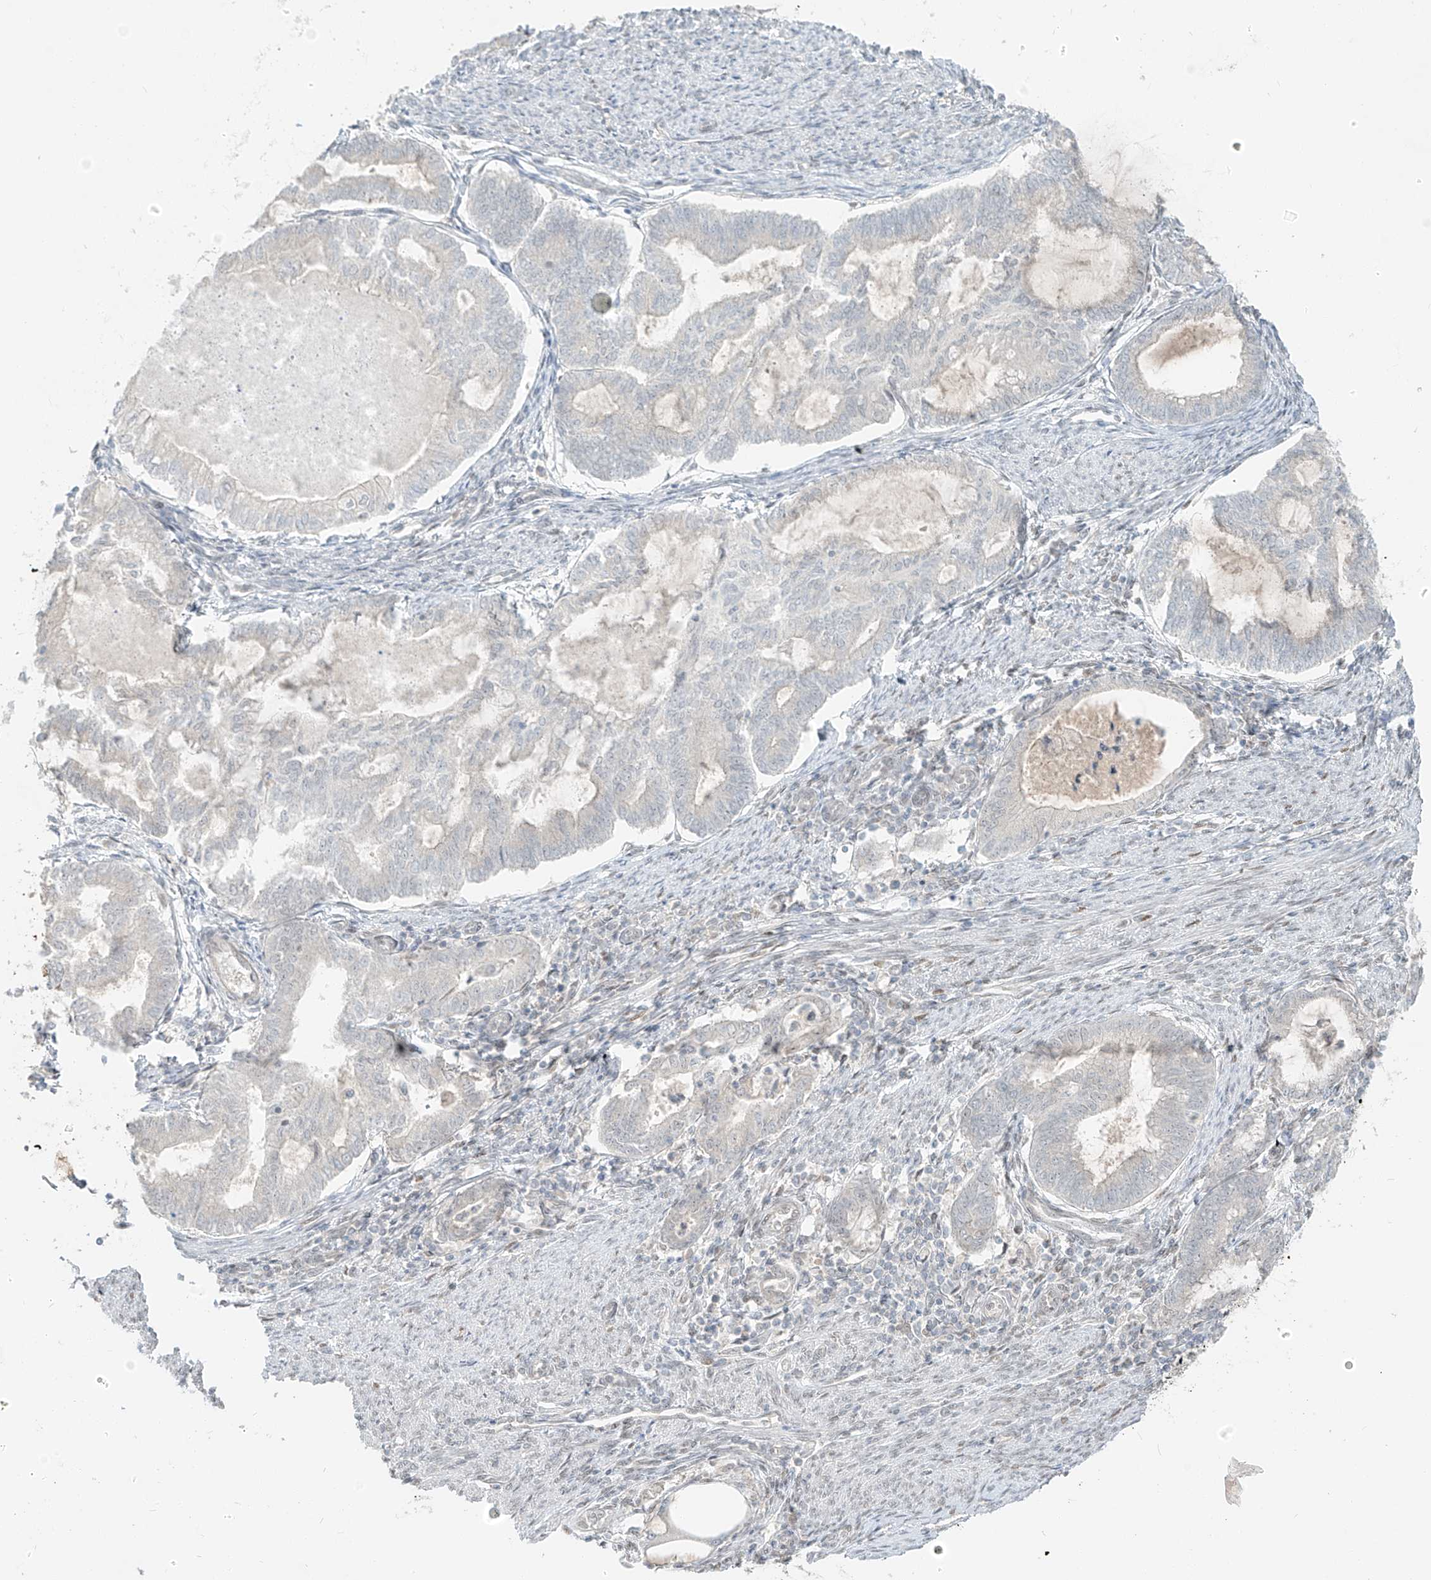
{"staining": {"intensity": "negative", "quantity": "none", "location": "none"}, "tissue": "endometrial cancer", "cell_type": "Tumor cells", "image_type": "cancer", "snomed": [{"axis": "morphology", "description": "Adenocarcinoma, NOS"}, {"axis": "topography", "description": "Endometrium"}], "caption": "Tumor cells show no significant protein expression in adenocarcinoma (endometrial). Brightfield microscopy of IHC stained with DAB (3,3'-diaminobenzidine) (brown) and hematoxylin (blue), captured at high magnification.", "gene": "ZNF774", "patient": {"sex": "female", "age": 79}}